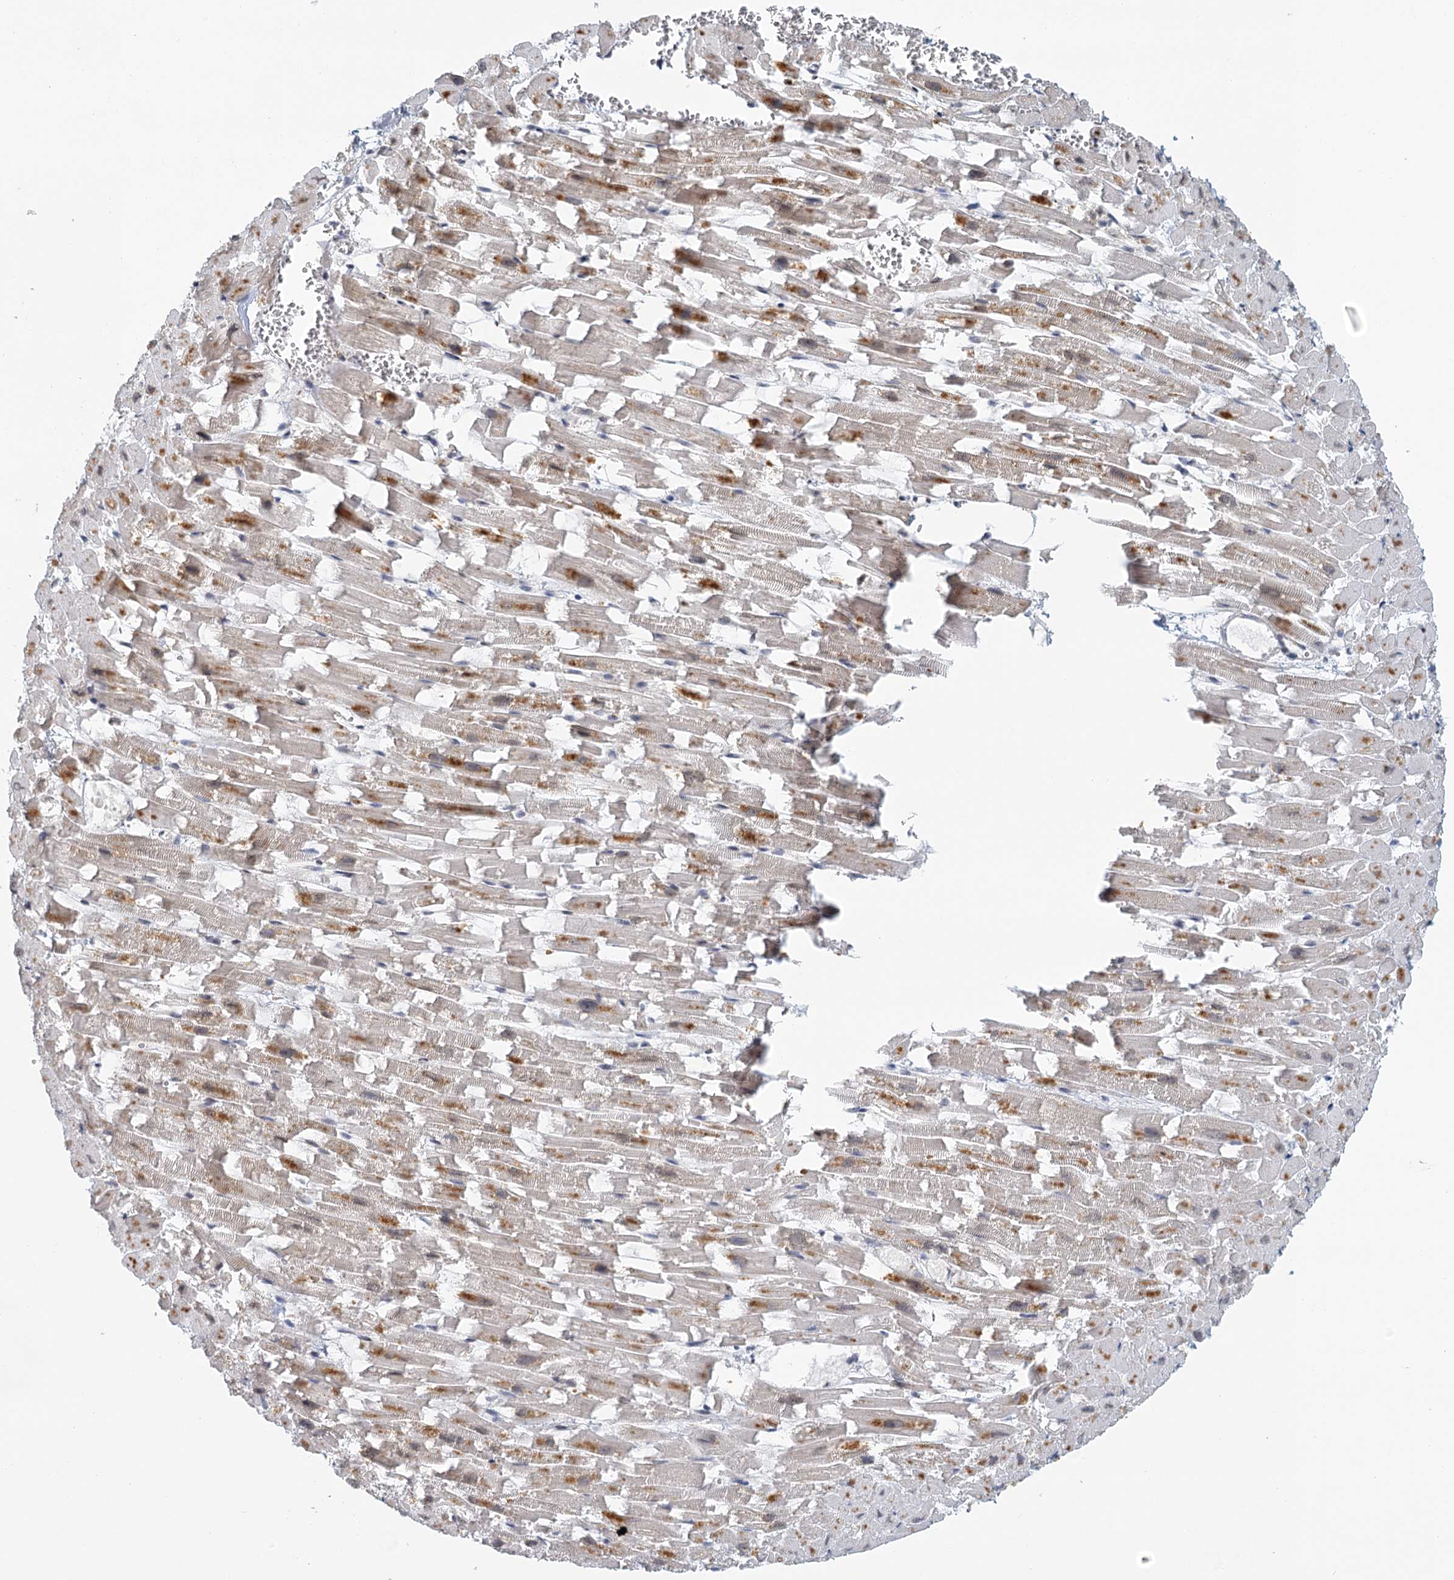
{"staining": {"intensity": "moderate", "quantity": ">75%", "location": "cytoplasmic/membranous,nuclear"}, "tissue": "heart muscle", "cell_type": "Cardiomyocytes", "image_type": "normal", "snomed": [{"axis": "morphology", "description": "Normal tissue, NOS"}, {"axis": "topography", "description": "Heart"}], "caption": "The photomicrograph reveals immunohistochemical staining of normal heart muscle. There is moderate cytoplasmic/membranous,nuclear expression is present in about >75% of cardiomyocytes.", "gene": "TREX1", "patient": {"sex": "female", "age": 64}}